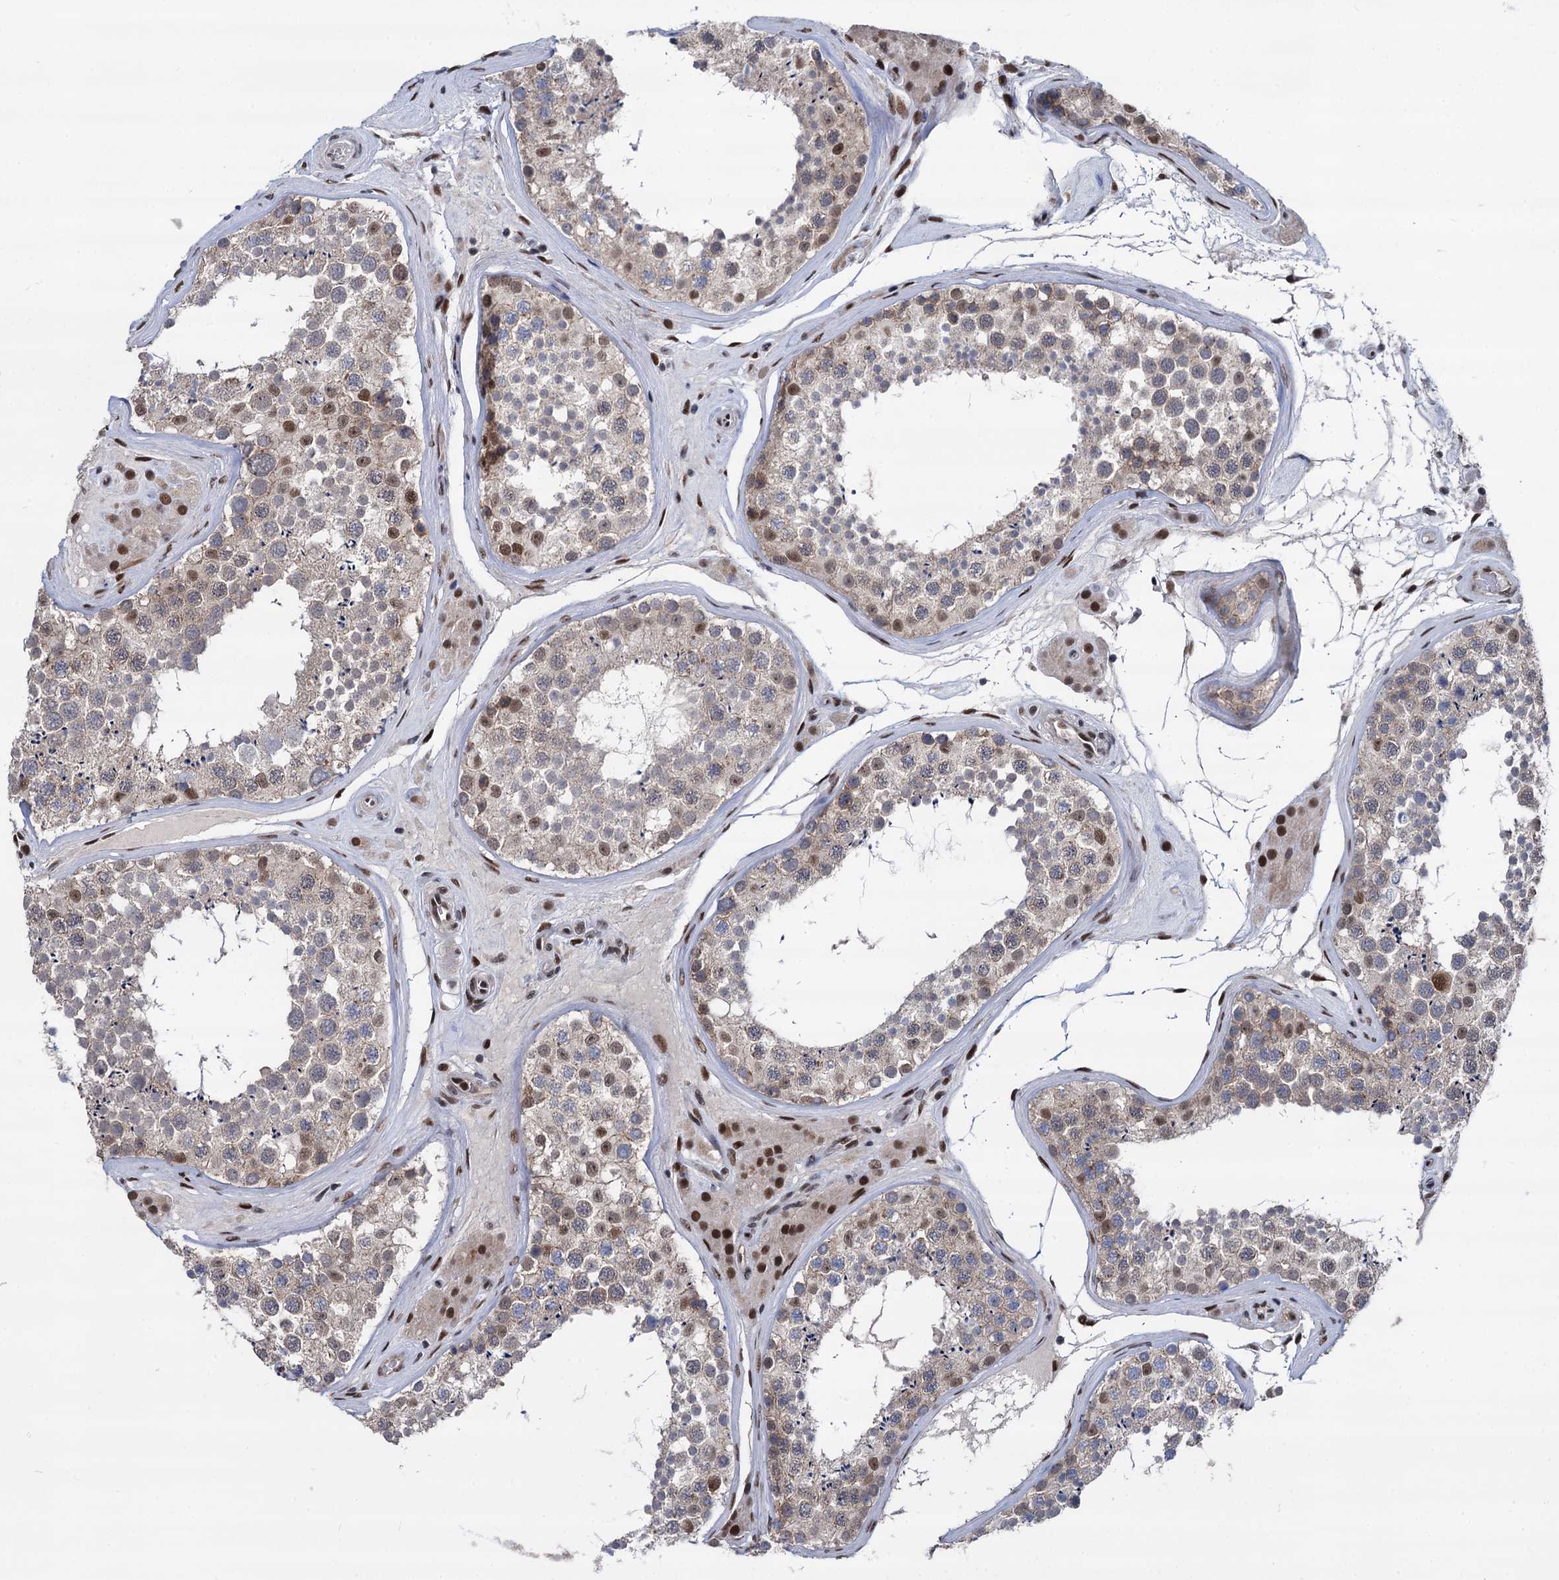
{"staining": {"intensity": "moderate", "quantity": "25%-75%", "location": "cytoplasmic/membranous,nuclear"}, "tissue": "testis", "cell_type": "Cells in seminiferous ducts", "image_type": "normal", "snomed": [{"axis": "morphology", "description": "Normal tissue, NOS"}, {"axis": "topography", "description": "Testis"}], "caption": "DAB (3,3'-diaminobenzidine) immunohistochemical staining of normal human testis reveals moderate cytoplasmic/membranous,nuclear protein positivity in about 25%-75% of cells in seminiferous ducts. (DAB IHC, brown staining for protein, blue staining for nuclei).", "gene": "GALNT11", "patient": {"sex": "male", "age": 46}}